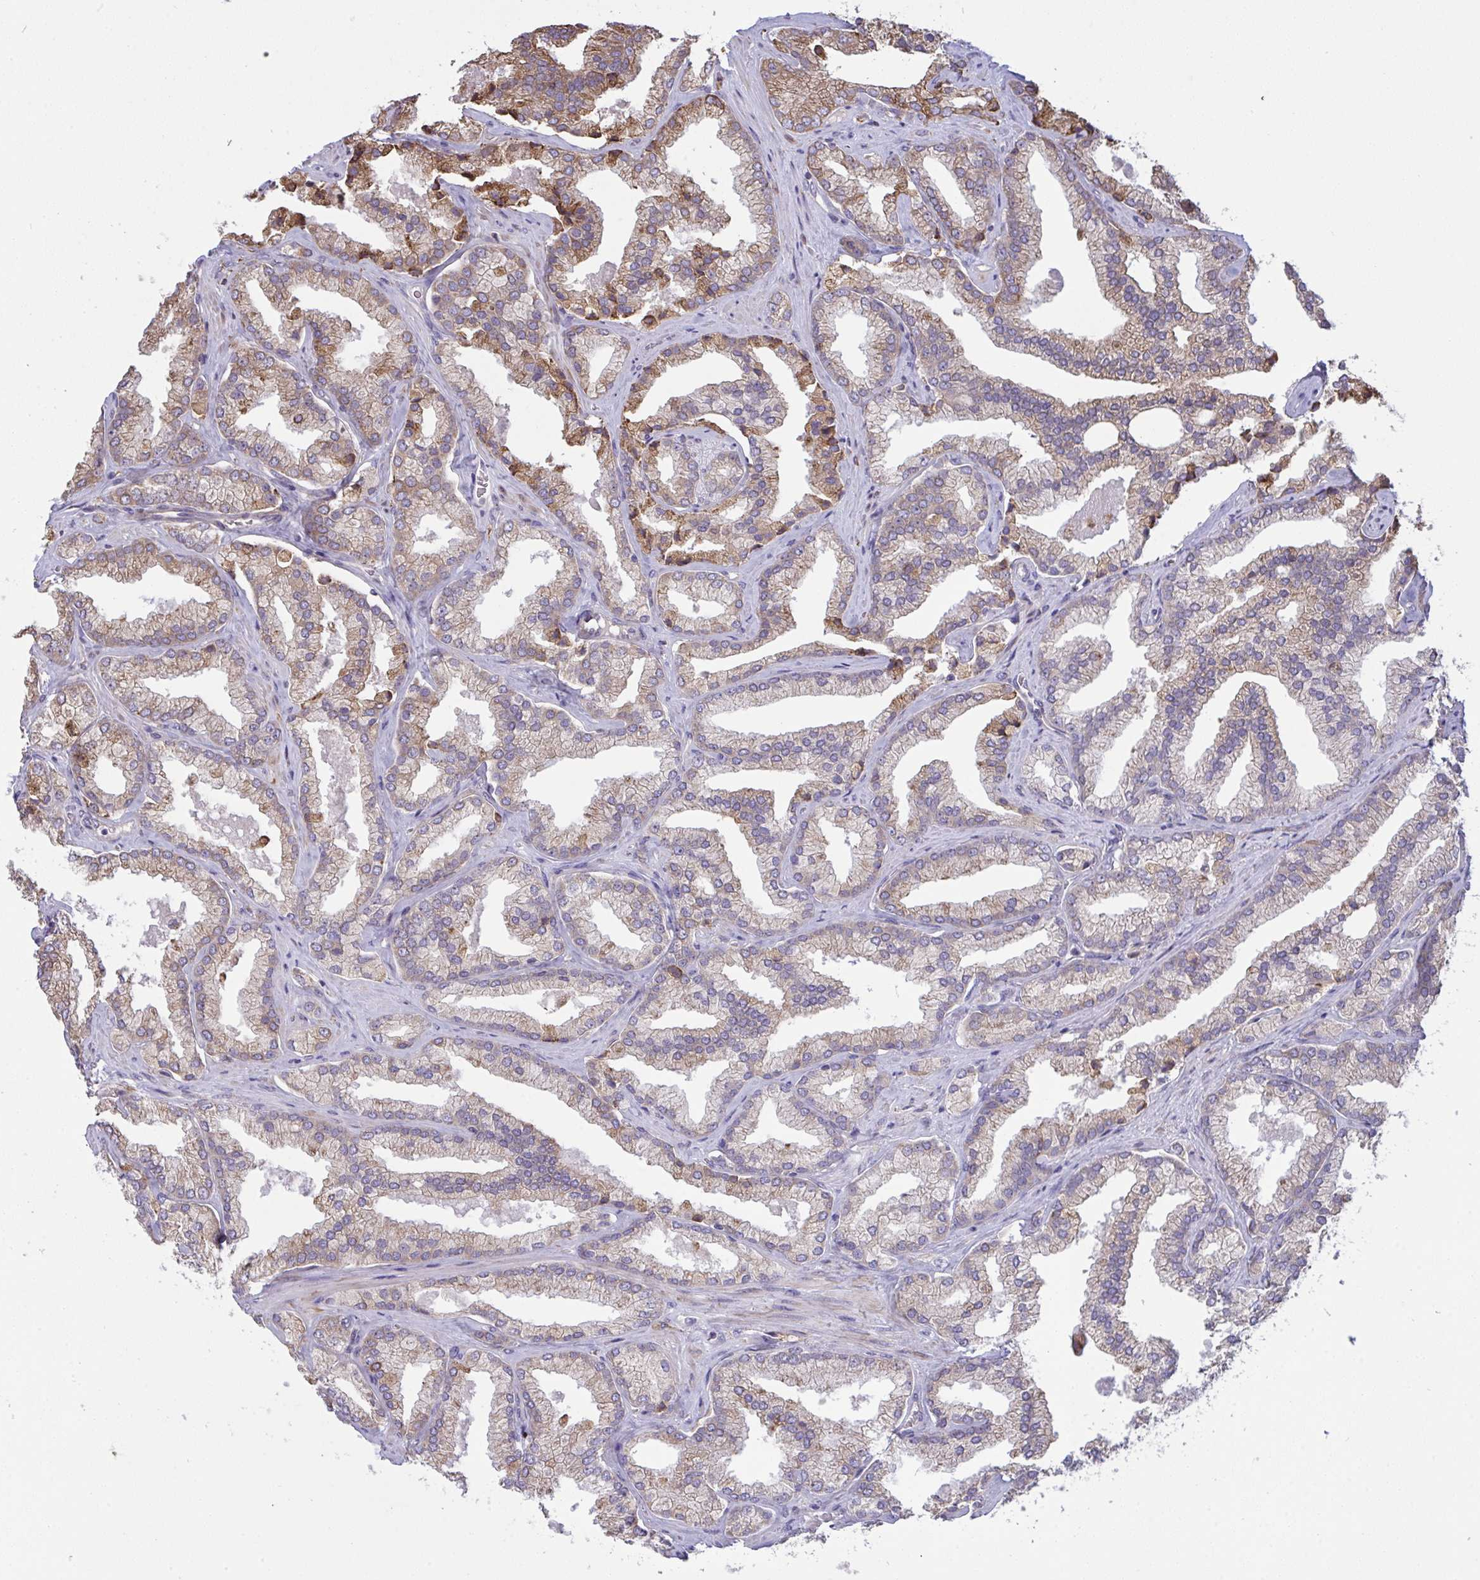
{"staining": {"intensity": "weak", "quantity": ">75%", "location": "cytoplasmic/membranous"}, "tissue": "prostate cancer", "cell_type": "Tumor cells", "image_type": "cancer", "snomed": [{"axis": "morphology", "description": "Adenocarcinoma, High grade"}, {"axis": "topography", "description": "Prostate"}], "caption": "The immunohistochemical stain labels weak cytoplasmic/membranous staining in tumor cells of prostate cancer (adenocarcinoma (high-grade)) tissue.", "gene": "MYMK", "patient": {"sex": "male", "age": 68}}